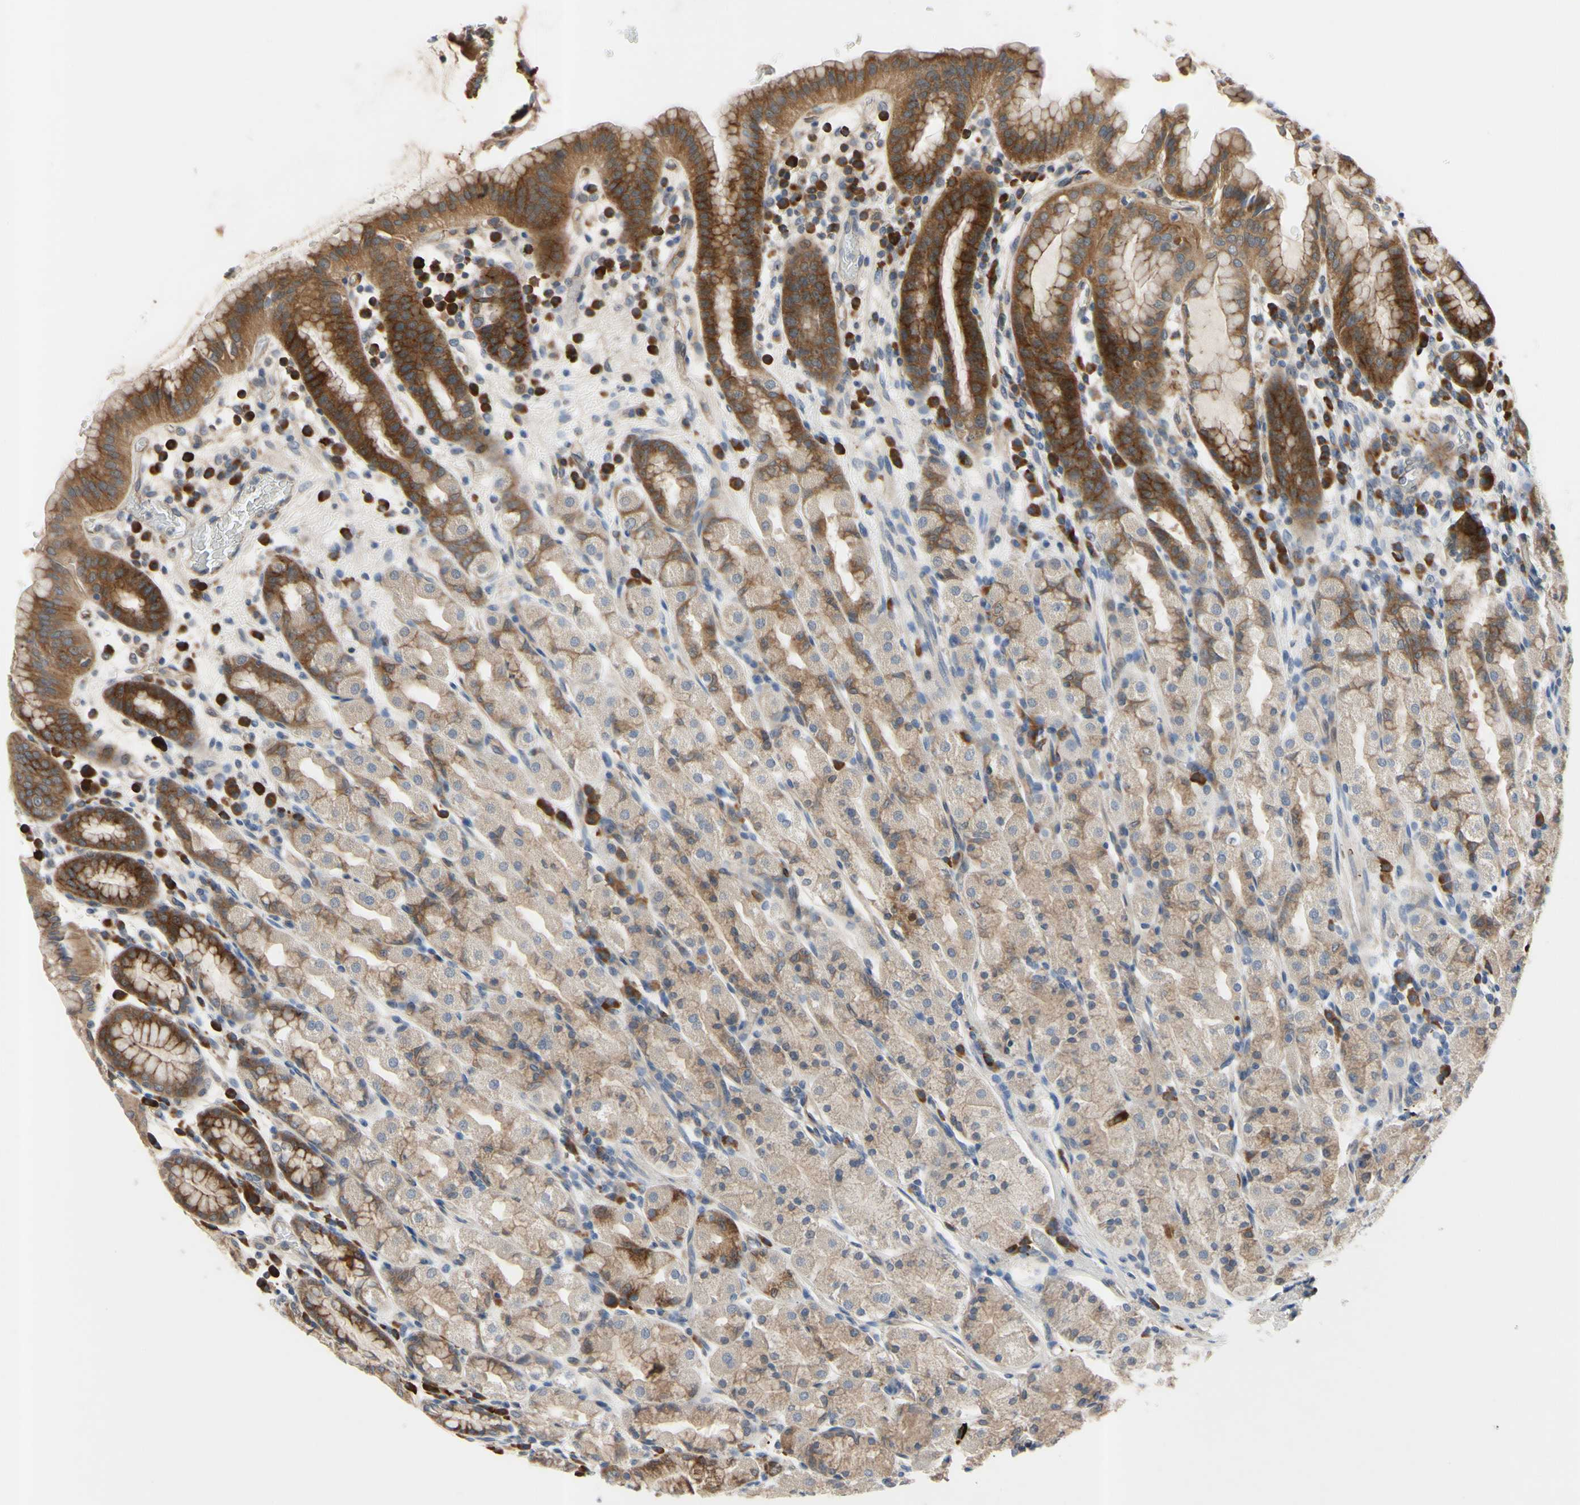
{"staining": {"intensity": "moderate", "quantity": ">75%", "location": "cytoplasmic/membranous"}, "tissue": "stomach", "cell_type": "Glandular cells", "image_type": "normal", "snomed": [{"axis": "morphology", "description": "Normal tissue, NOS"}, {"axis": "topography", "description": "Stomach, upper"}], "caption": "DAB (3,3'-diaminobenzidine) immunohistochemical staining of unremarkable human stomach demonstrates moderate cytoplasmic/membranous protein staining in about >75% of glandular cells. The staining was performed using DAB (3,3'-diaminobenzidine) to visualize the protein expression in brown, while the nuclei were stained in blue with hematoxylin (Magnification: 20x).", "gene": "XIAP", "patient": {"sex": "male", "age": 68}}